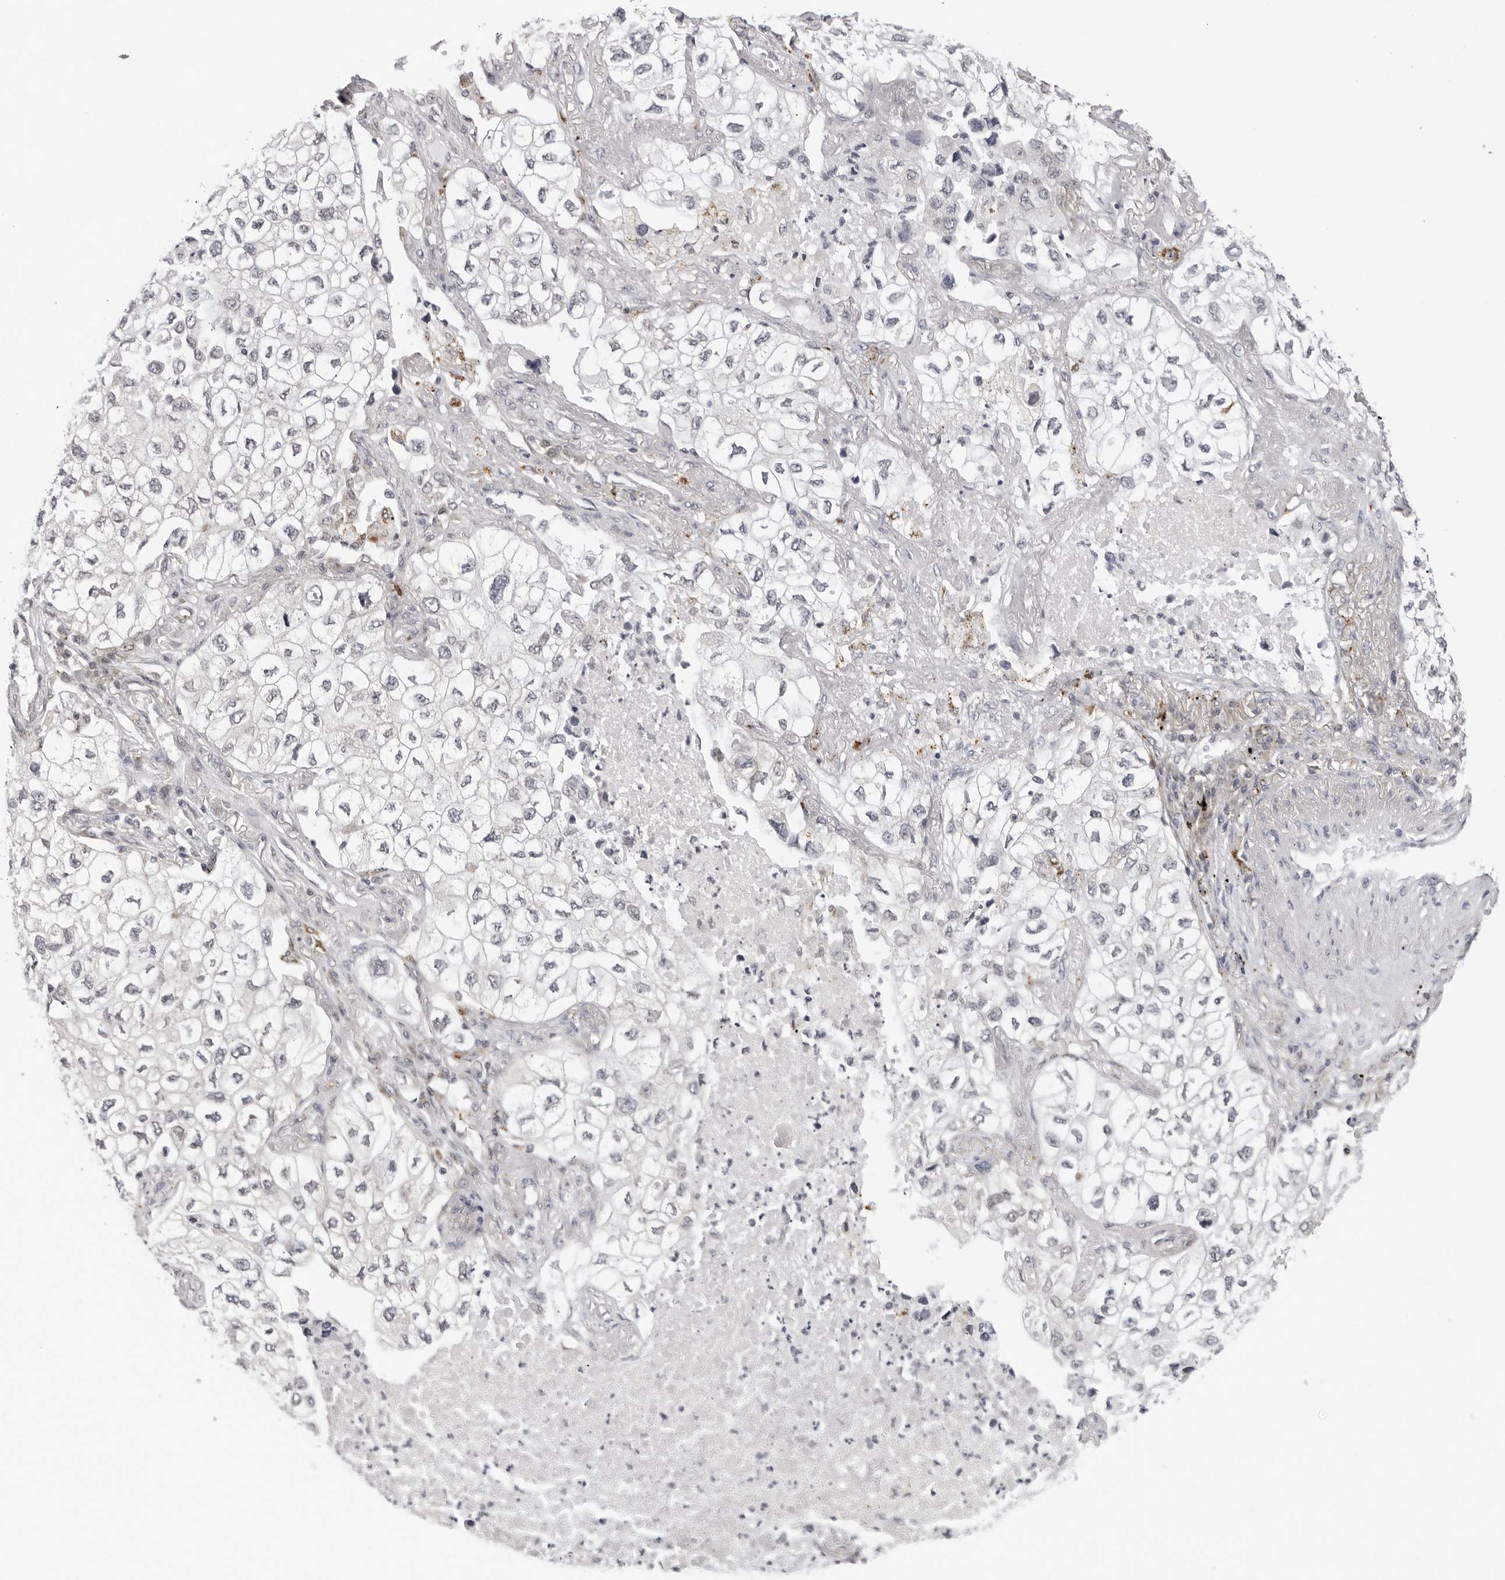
{"staining": {"intensity": "negative", "quantity": "none", "location": "none"}, "tissue": "lung cancer", "cell_type": "Tumor cells", "image_type": "cancer", "snomed": [{"axis": "morphology", "description": "Adenocarcinoma, NOS"}, {"axis": "topography", "description": "Lung"}], "caption": "The image demonstrates no staining of tumor cells in lung cancer (adenocarcinoma).", "gene": "PRUNE1", "patient": {"sex": "male", "age": 63}}